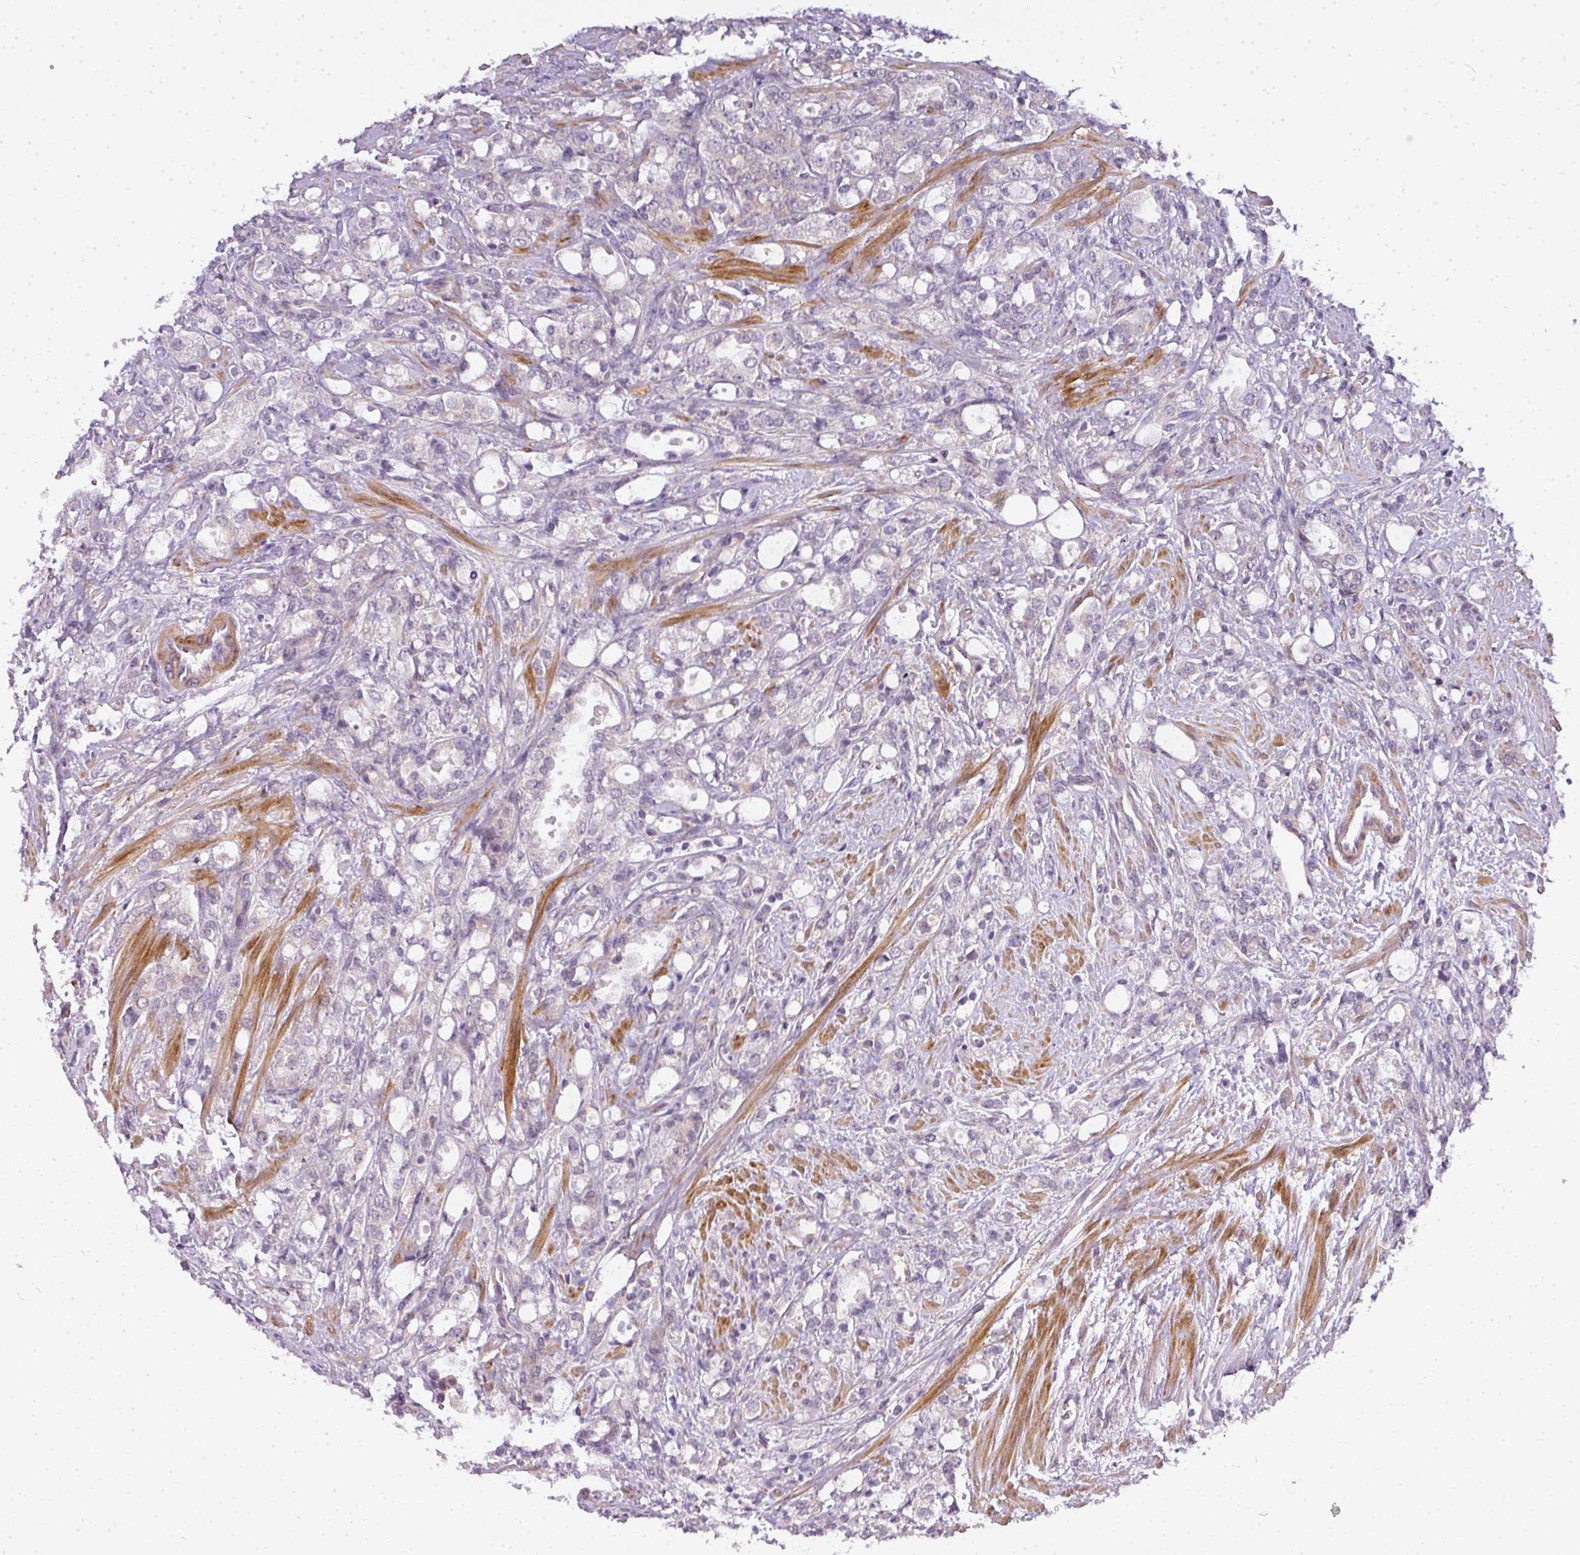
{"staining": {"intensity": "negative", "quantity": "none", "location": "none"}, "tissue": "prostate cancer", "cell_type": "Tumor cells", "image_type": "cancer", "snomed": [{"axis": "morphology", "description": "Adenocarcinoma, High grade"}, {"axis": "topography", "description": "Prostate"}], "caption": "High-grade adenocarcinoma (prostate) was stained to show a protein in brown. There is no significant positivity in tumor cells.", "gene": "ADH5", "patient": {"sex": "male", "age": 62}}